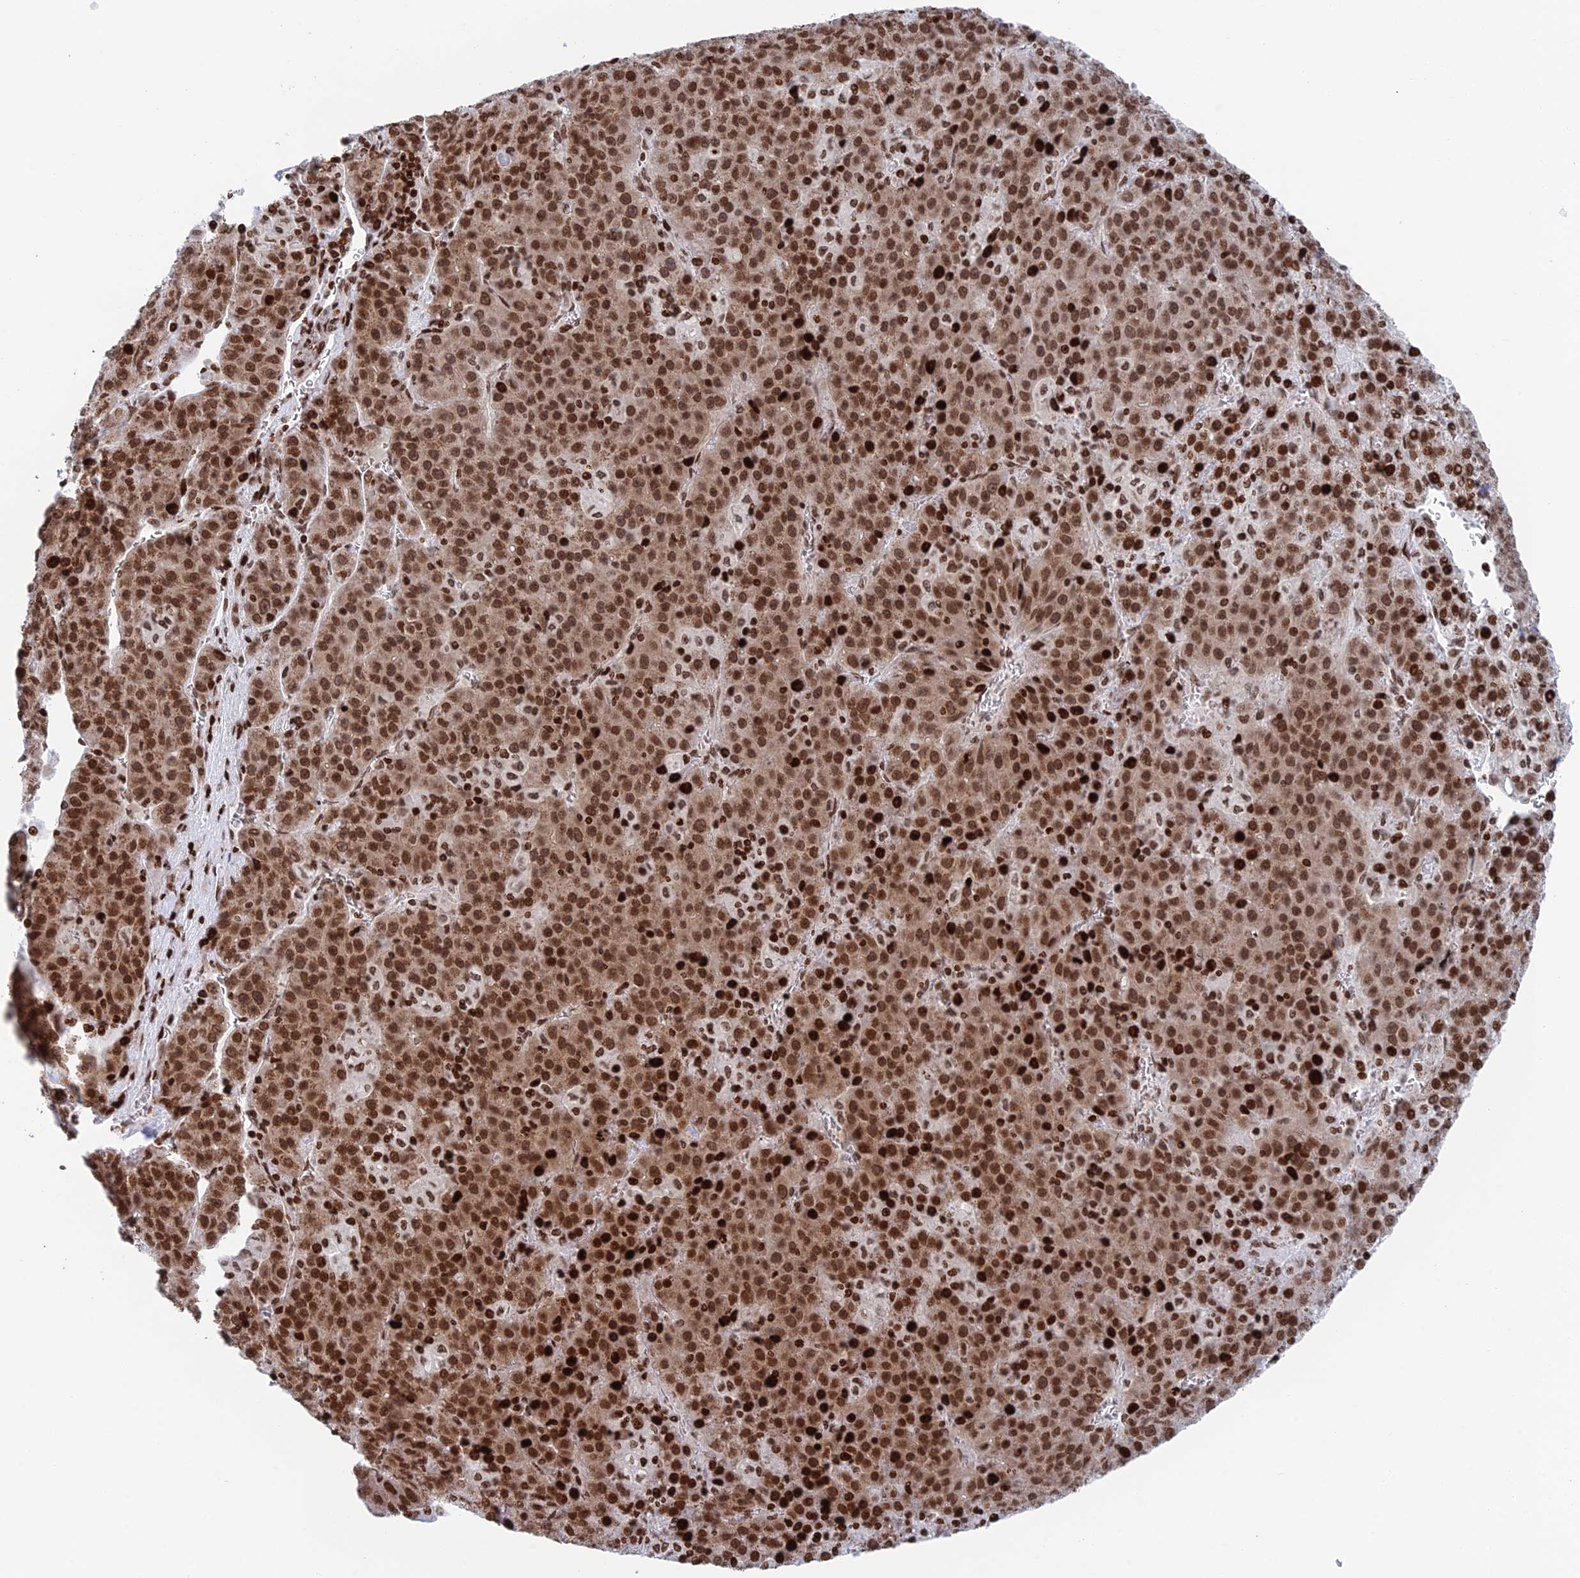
{"staining": {"intensity": "moderate", "quantity": ">75%", "location": "nuclear"}, "tissue": "liver cancer", "cell_type": "Tumor cells", "image_type": "cancer", "snomed": [{"axis": "morphology", "description": "Carcinoma, Hepatocellular, NOS"}, {"axis": "topography", "description": "Liver"}], "caption": "Human liver hepatocellular carcinoma stained with a protein marker exhibits moderate staining in tumor cells.", "gene": "RPAP1", "patient": {"sex": "female", "age": 53}}